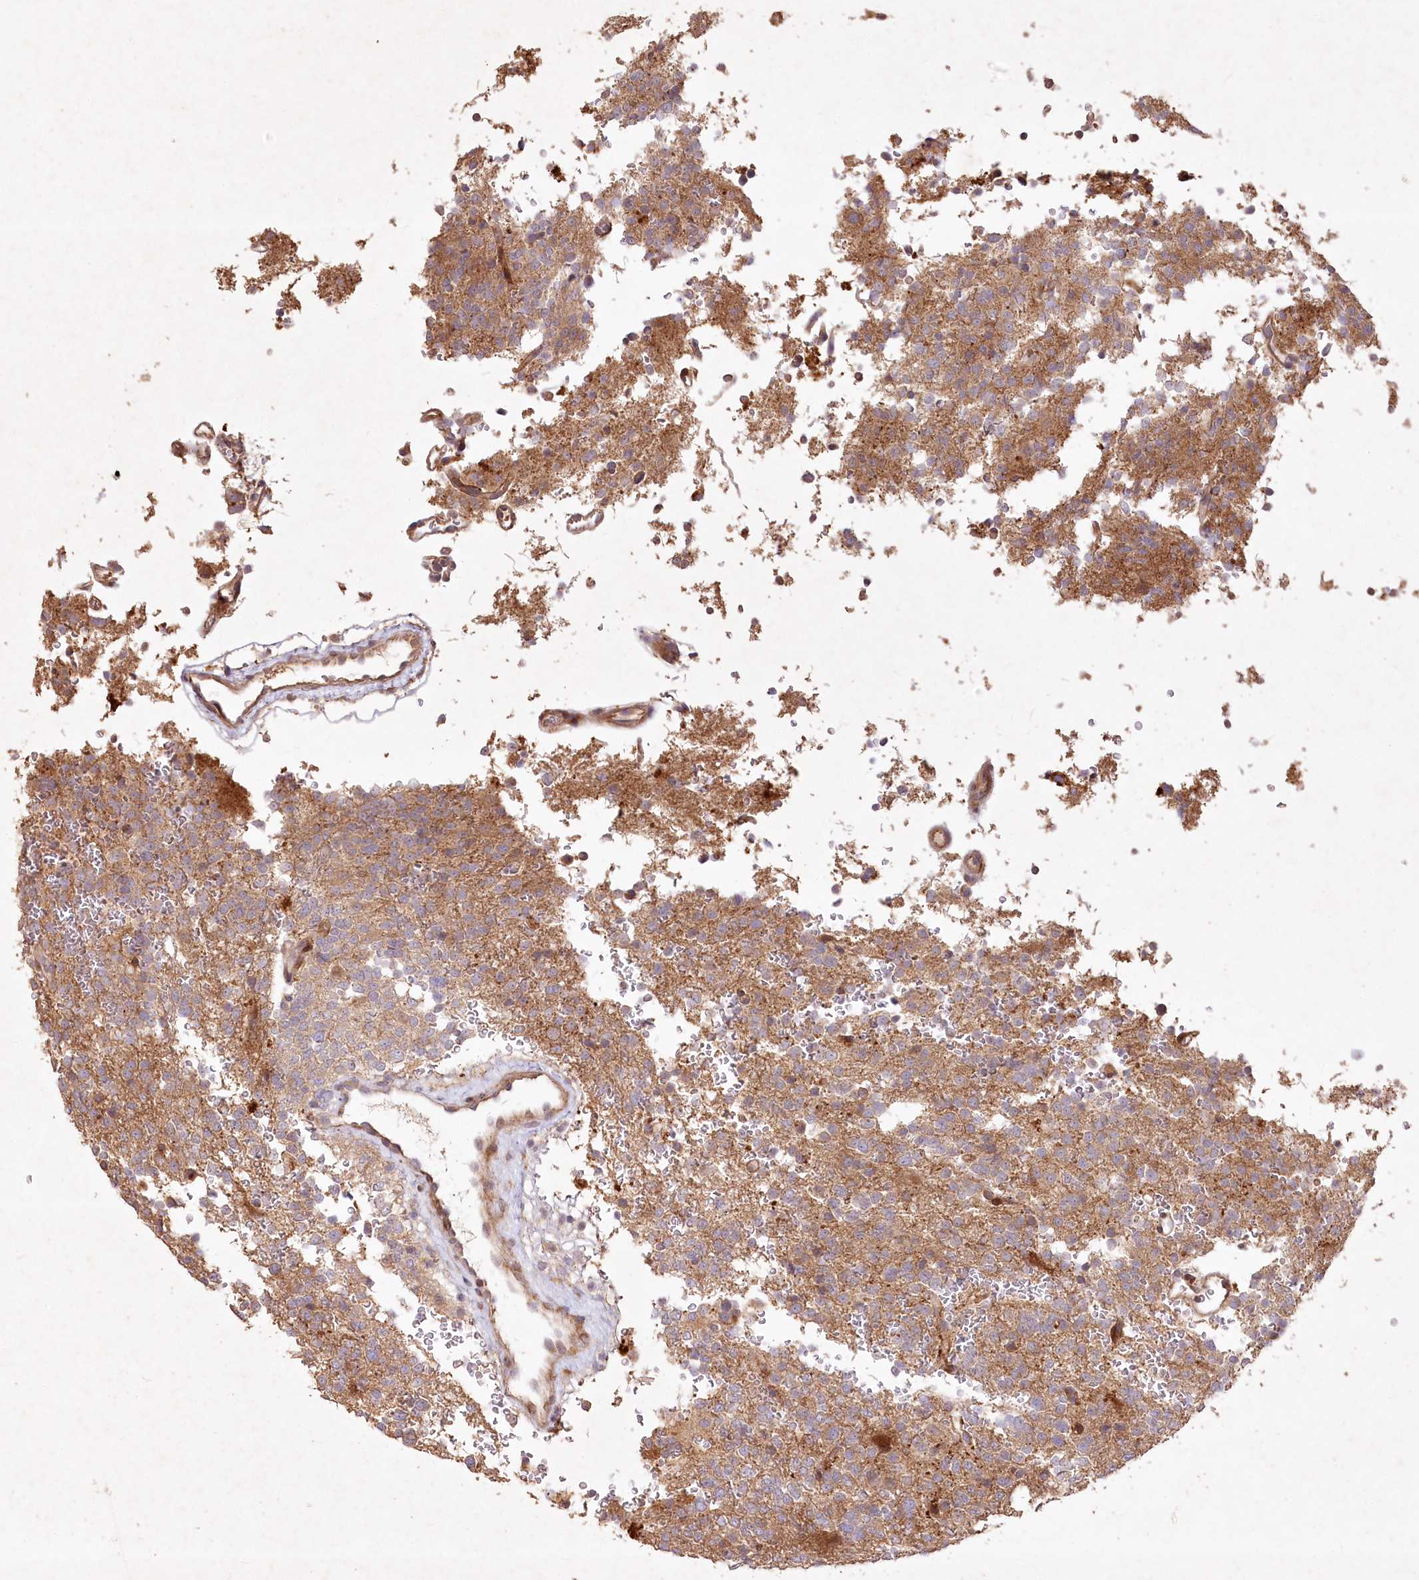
{"staining": {"intensity": "moderate", "quantity": ">75%", "location": "cytoplasmic/membranous"}, "tissue": "glioma", "cell_type": "Tumor cells", "image_type": "cancer", "snomed": [{"axis": "morphology", "description": "Glioma, malignant, High grade"}, {"axis": "topography", "description": "Brain"}], "caption": "Malignant high-grade glioma stained with DAB immunohistochemistry reveals medium levels of moderate cytoplasmic/membranous positivity in approximately >75% of tumor cells. (Stains: DAB (3,3'-diaminobenzidine) in brown, nuclei in blue, Microscopy: brightfield microscopy at high magnification).", "gene": "IRAK1BP1", "patient": {"sex": "female", "age": 62}}